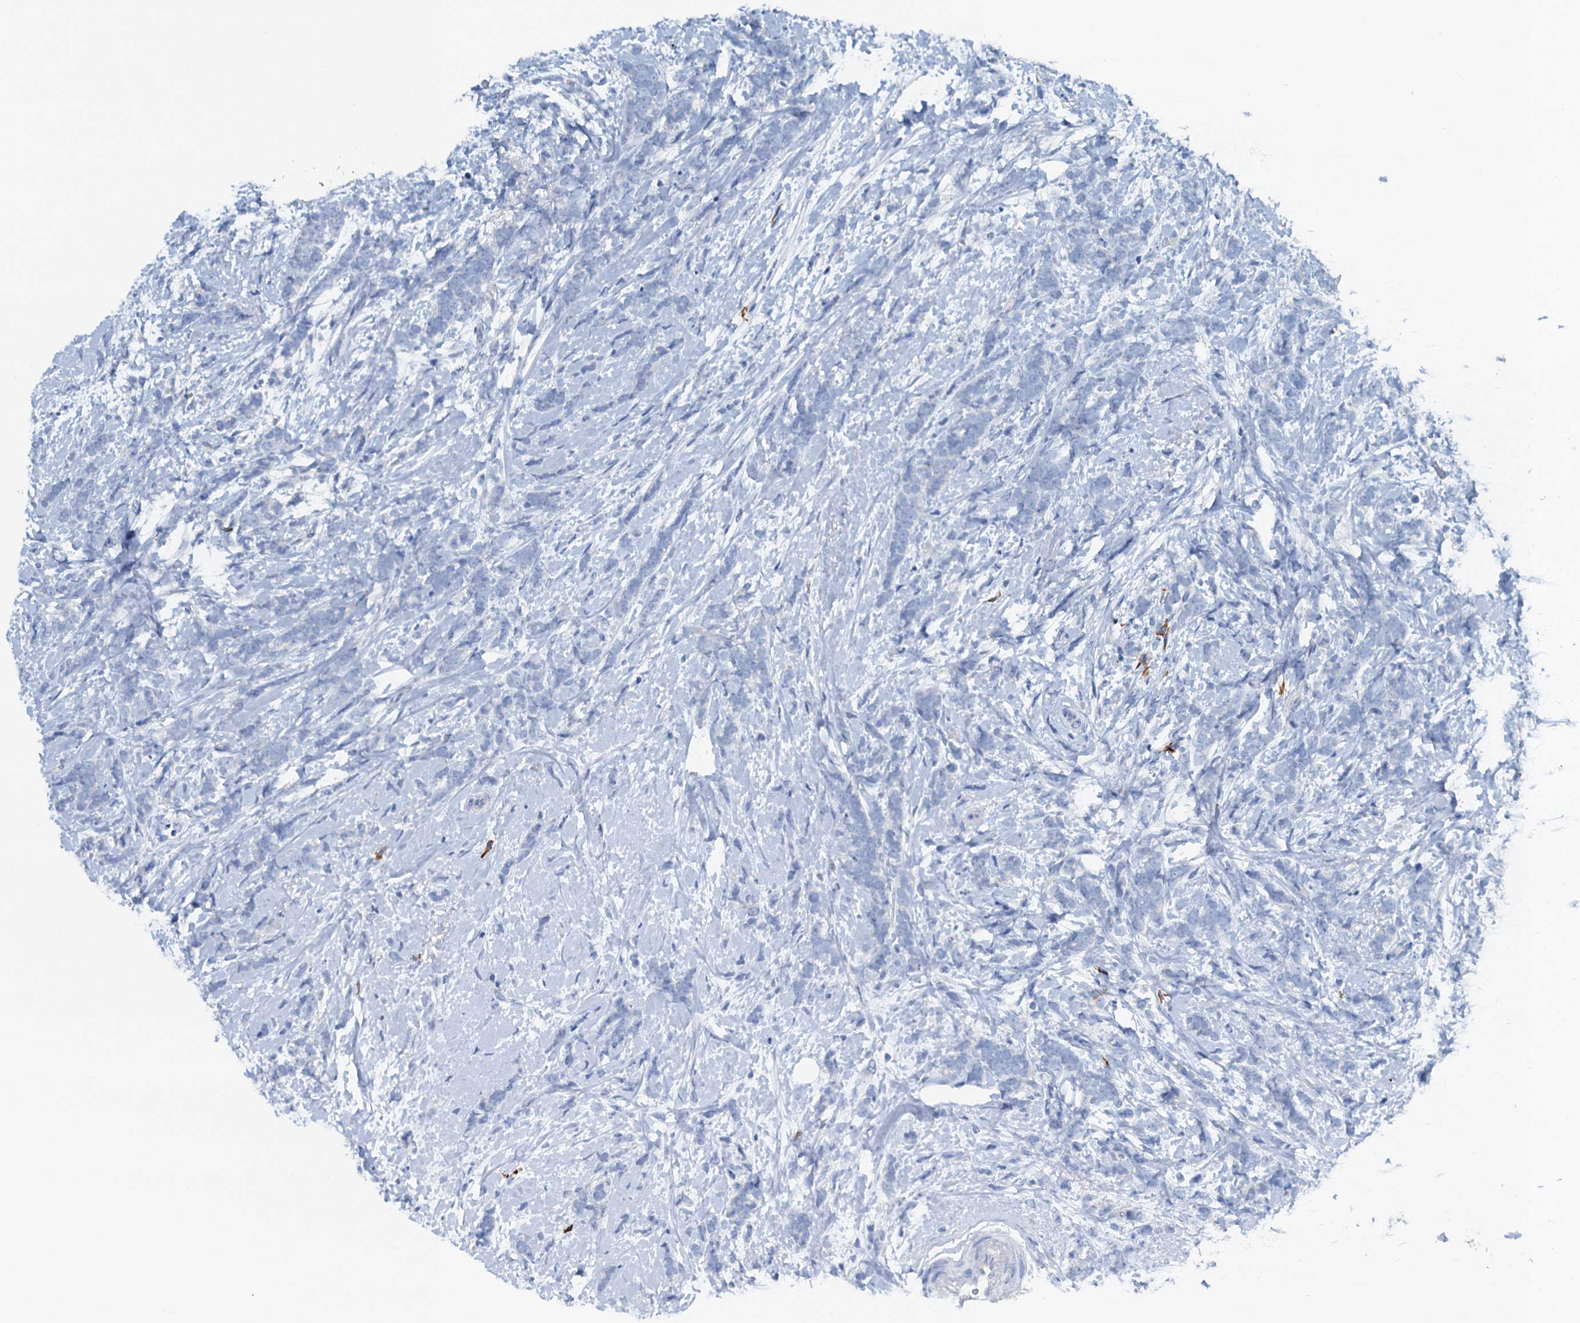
{"staining": {"intensity": "negative", "quantity": "none", "location": "none"}, "tissue": "breast cancer", "cell_type": "Tumor cells", "image_type": "cancer", "snomed": [{"axis": "morphology", "description": "Lobular carcinoma"}, {"axis": "topography", "description": "Breast"}], "caption": "Immunohistochemical staining of human breast lobular carcinoma shows no significant positivity in tumor cells.", "gene": "CBLIF", "patient": {"sex": "female", "age": 58}}